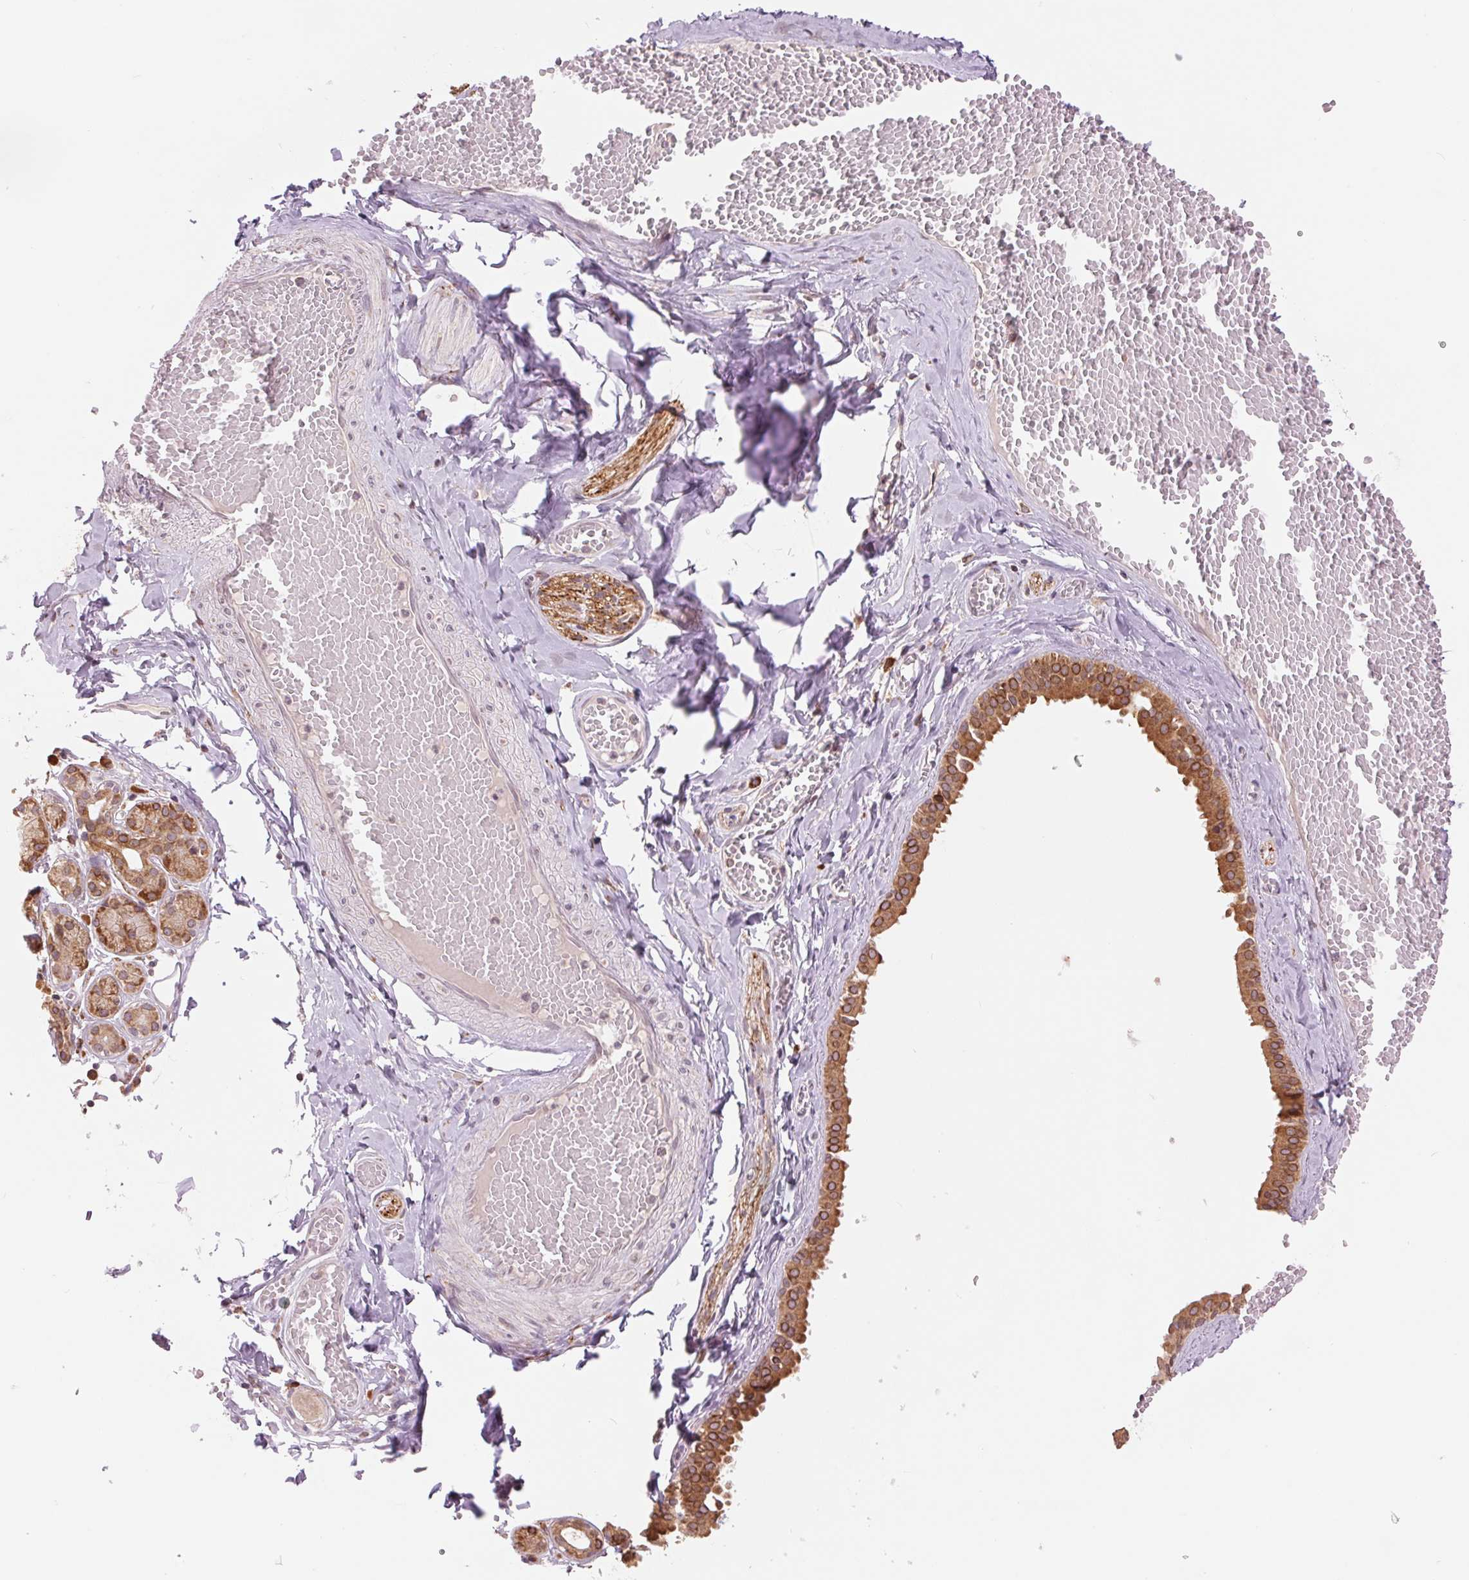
{"staining": {"intensity": "moderate", "quantity": ">75%", "location": "cytoplasmic/membranous"}, "tissue": "salivary gland", "cell_type": "Glandular cells", "image_type": "normal", "snomed": [{"axis": "morphology", "description": "Normal tissue, NOS"}, {"axis": "topography", "description": "Salivary gland"}, {"axis": "topography", "description": "Peripheral nerve tissue"}], "caption": "Immunohistochemical staining of unremarkable human salivary gland shows medium levels of moderate cytoplasmic/membranous positivity in about >75% of glandular cells. The staining is performed using DAB (3,3'-diaminobenzidine) brown chromogen to label protein expression. The nuclei are counter-stained blue using hematoxylin.", "gene": "TECR", "patient": {"sex": "male", "age": 71}}